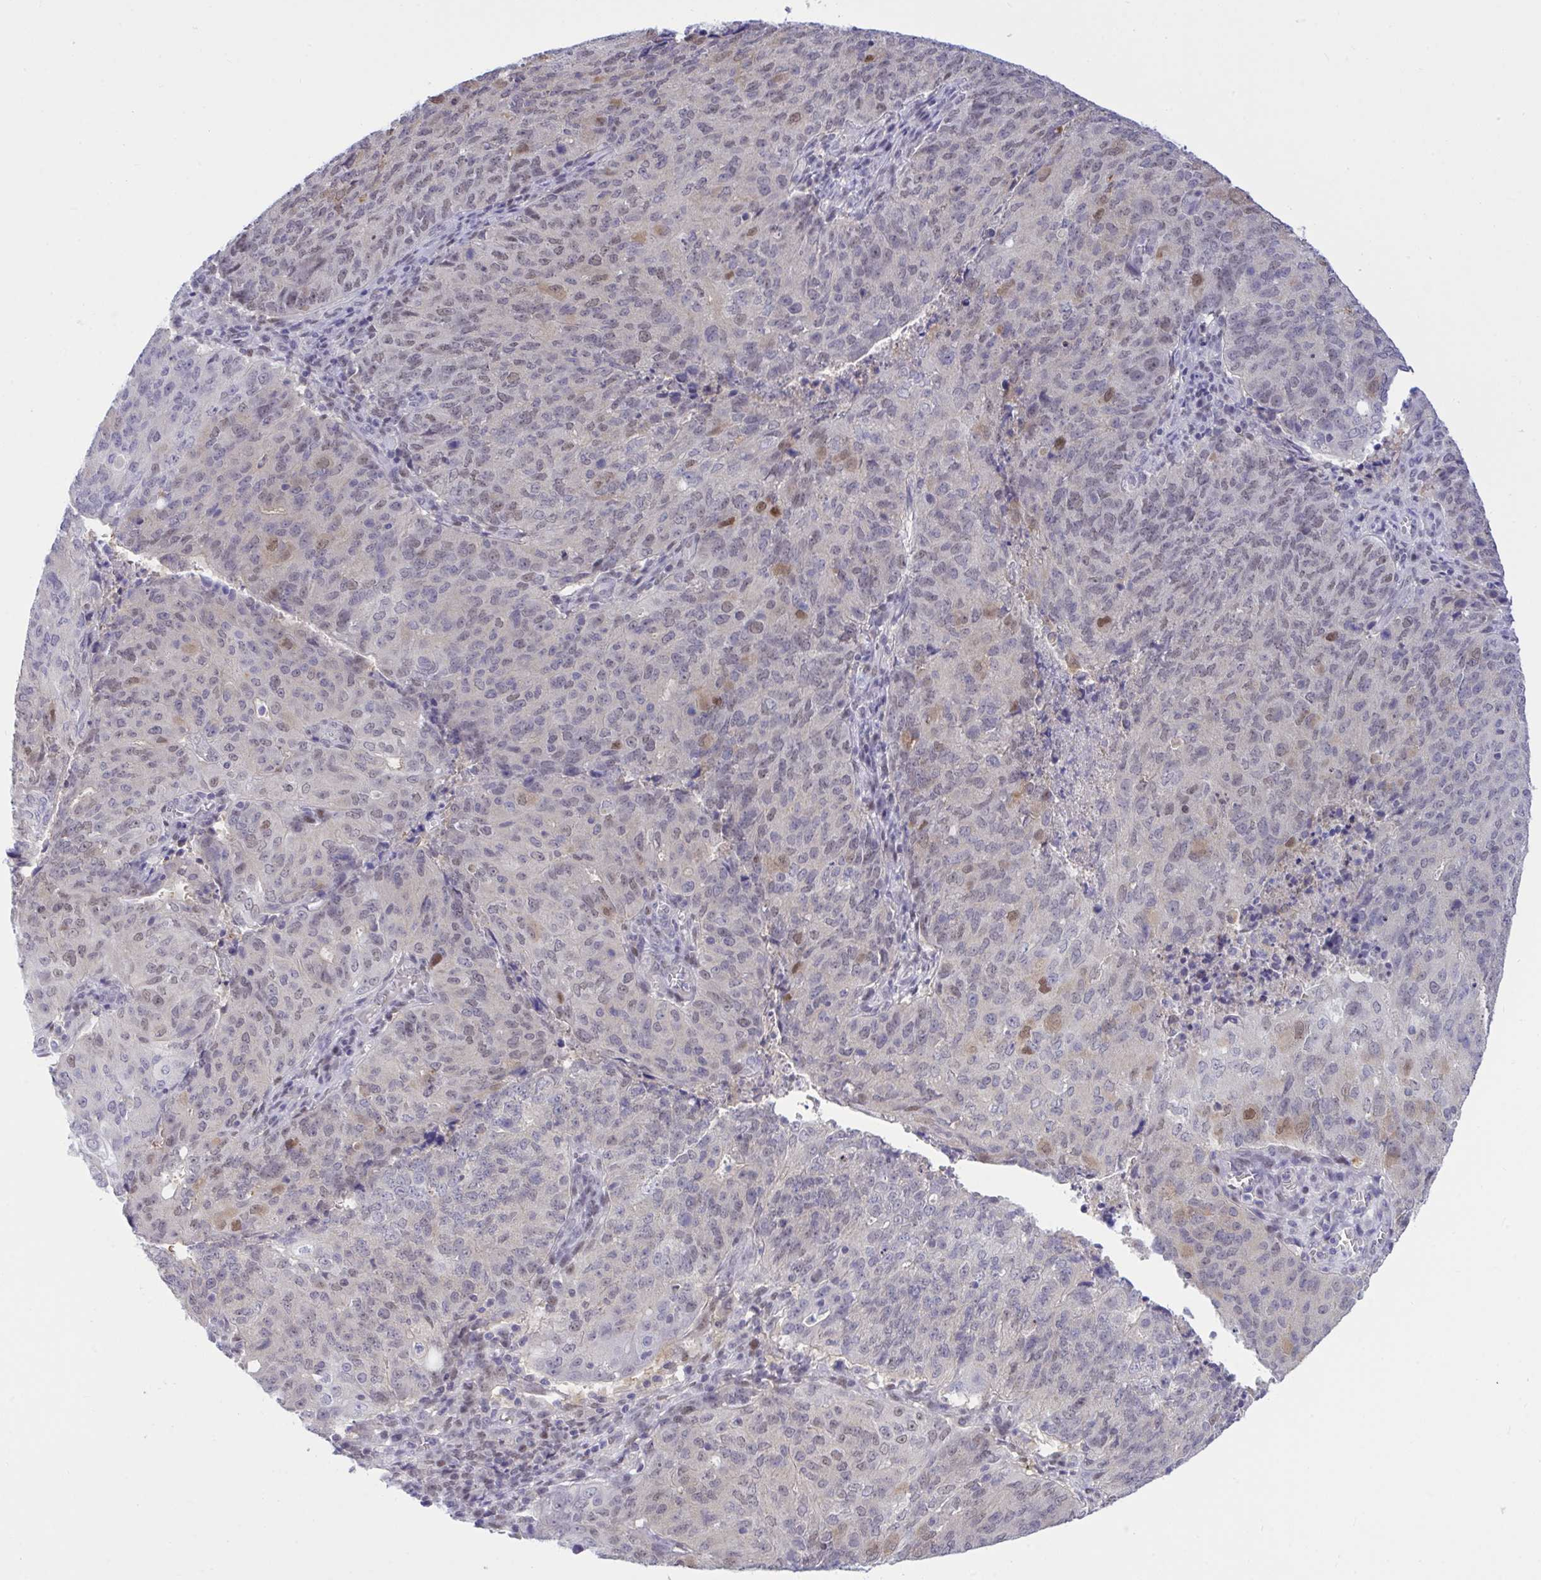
{"staining": {"intensity": "weak", "quantity": "<25%", "location": "nuclear"}, "tissue": "endometrial cancer", "cell_type": "Tumor cells", "image_type": "cancer", "snomed": [{"axis": "morphology", "description": "Adenocarcinoma, NOS"}, {"axis": "topography", "description": "Endometrium"}], "caption": "Image shows no protein staining in tumor cells of endometrial adenocarcinoma tissue. The staining is performed using DAB brown chromogen with nuclei counter-stained in using hematoxylin.", "gene": "THOP1", "patient": {"sex": "female", "age": 82}}